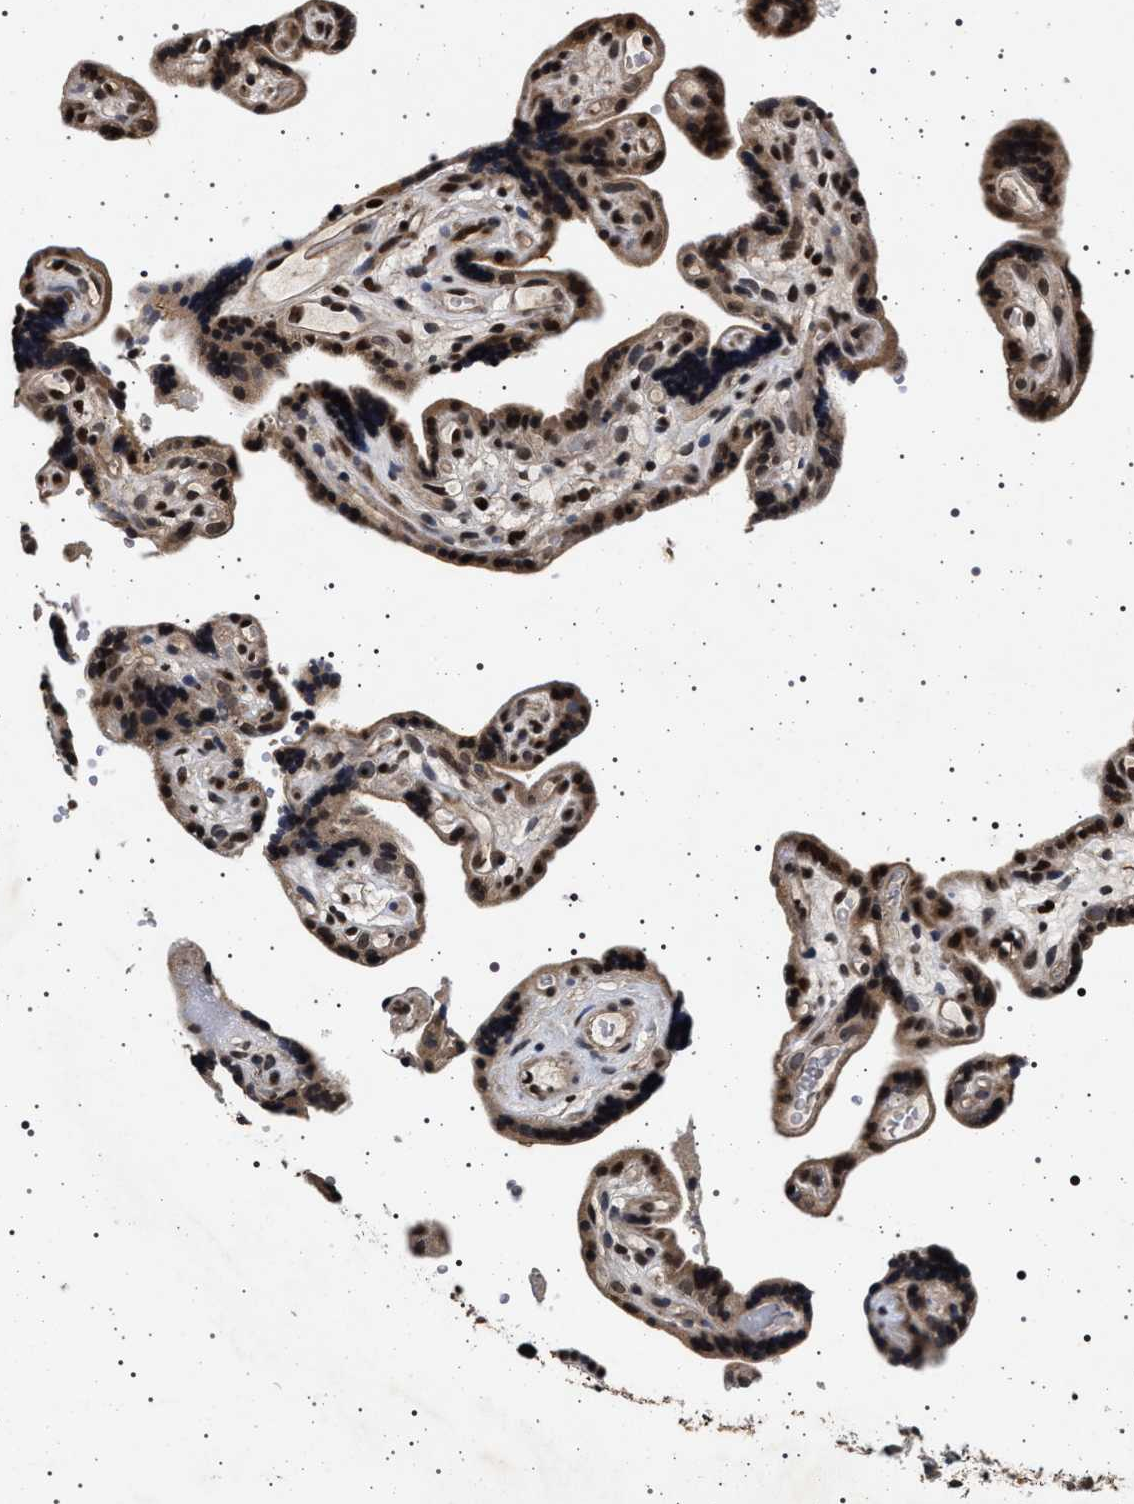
{"staining": {"intensity": "strong", "quantity": ">75%", "location": "nuclear"}, "tissue": "placenta", "cell_type": "Trophoblastic cells", "image_type": "normal", "snomed": [{"axis": "morphology", "description": "Normal tissue, NOS"}, {"axis": "topography", "description": "Placenta"}], "caption": "Normal placenta shows strong nuclear expression in about >75% of trophoblastic cells, visualized by immunohistochemistry.", "gene": "CDKN1B", "patient": {"sex": "female", "age": 30}}